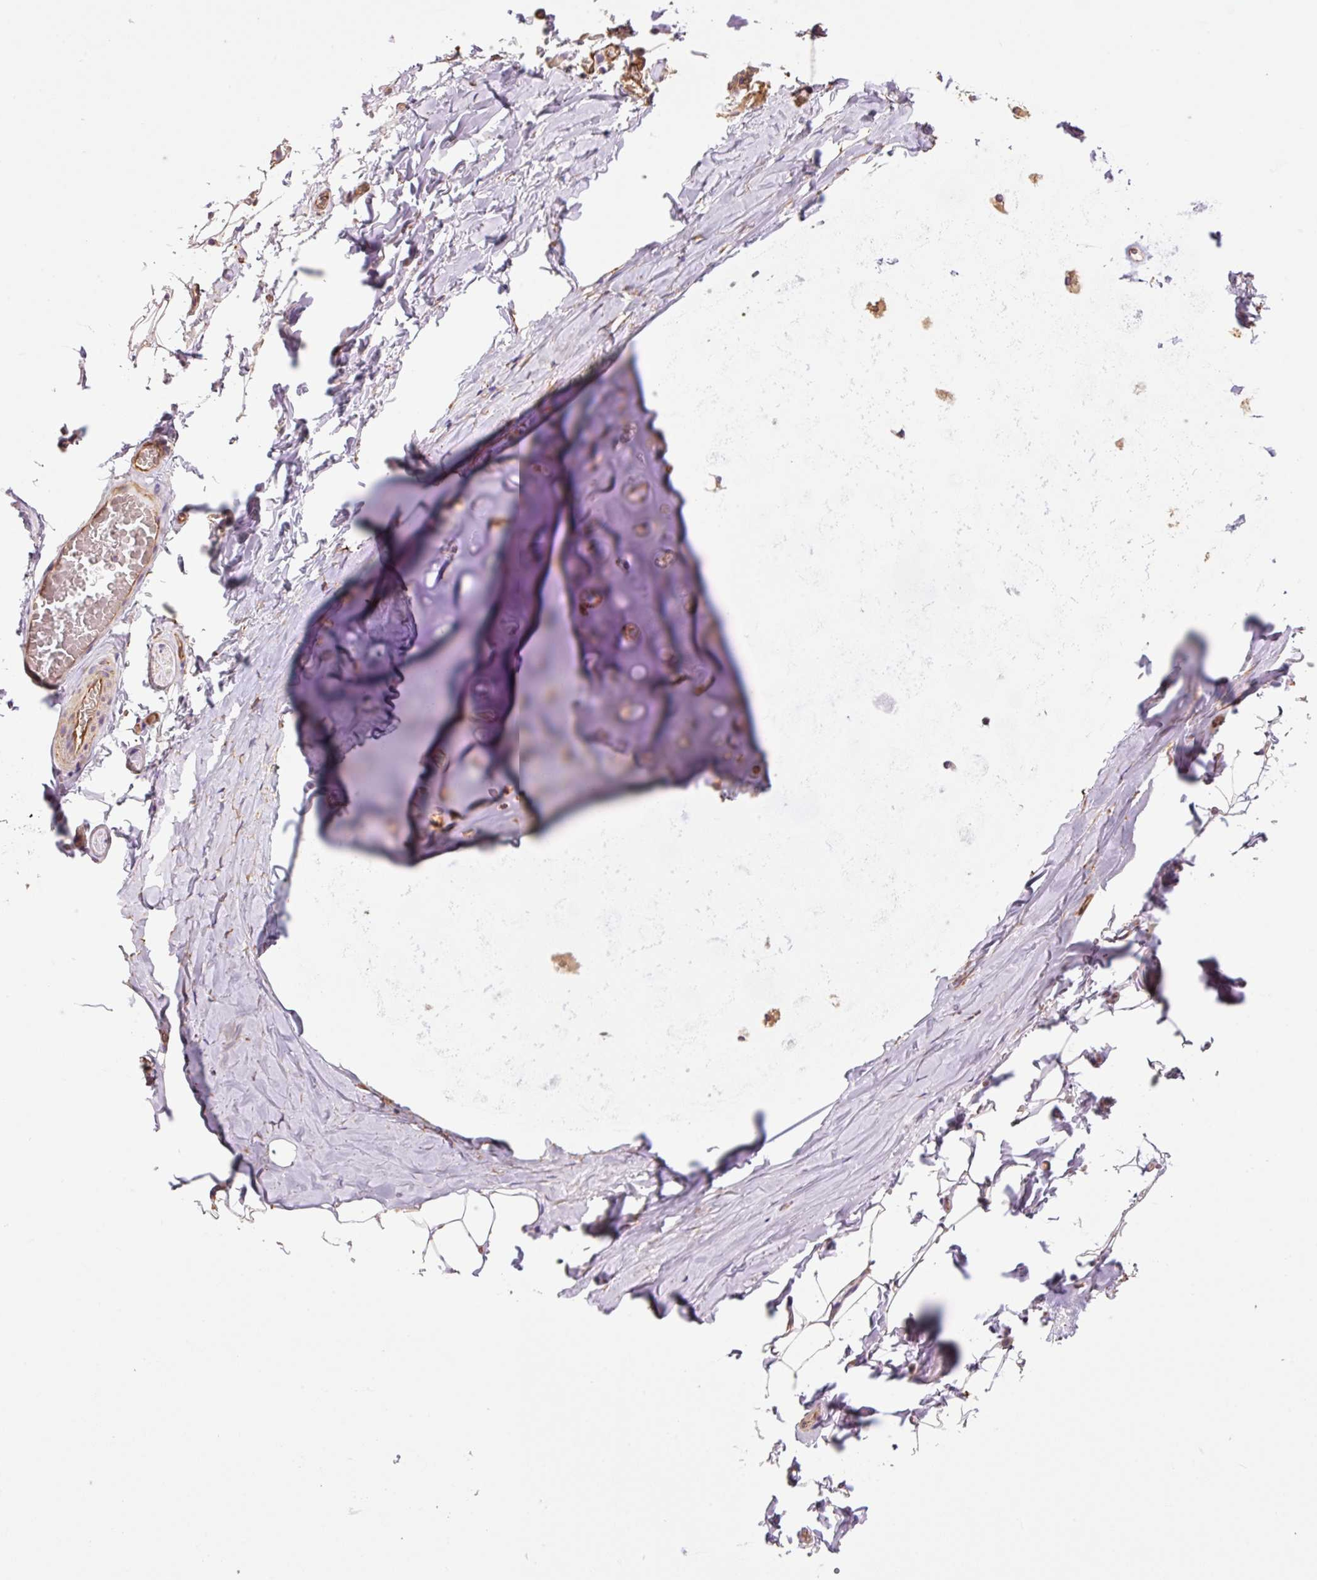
{"staining": {"intensity": "negative", "quantity": "none", "location": "none"}, "tissue": "adipose tissue", "cell_type": "Adipocytes", "image_type": "normal", "snomed": [{"axis": "morphology", "description": "Normal tissue, NOS"}, {"axis": "topography", "description": "Cartilage tissue"}, {"axis": "topography", "description": "Bronchus"}, {"axis": "topography", "description": "Peripheral nerve tissue"}], "caption": "IHC histopathology image of unremarkable human adipose tissue stained for a protein (brown), which displays no positivity in adipocytes. Nuclei are stained in blue.", "gene": "PCK2", "patient": {"sex": "male", "age": 67}}